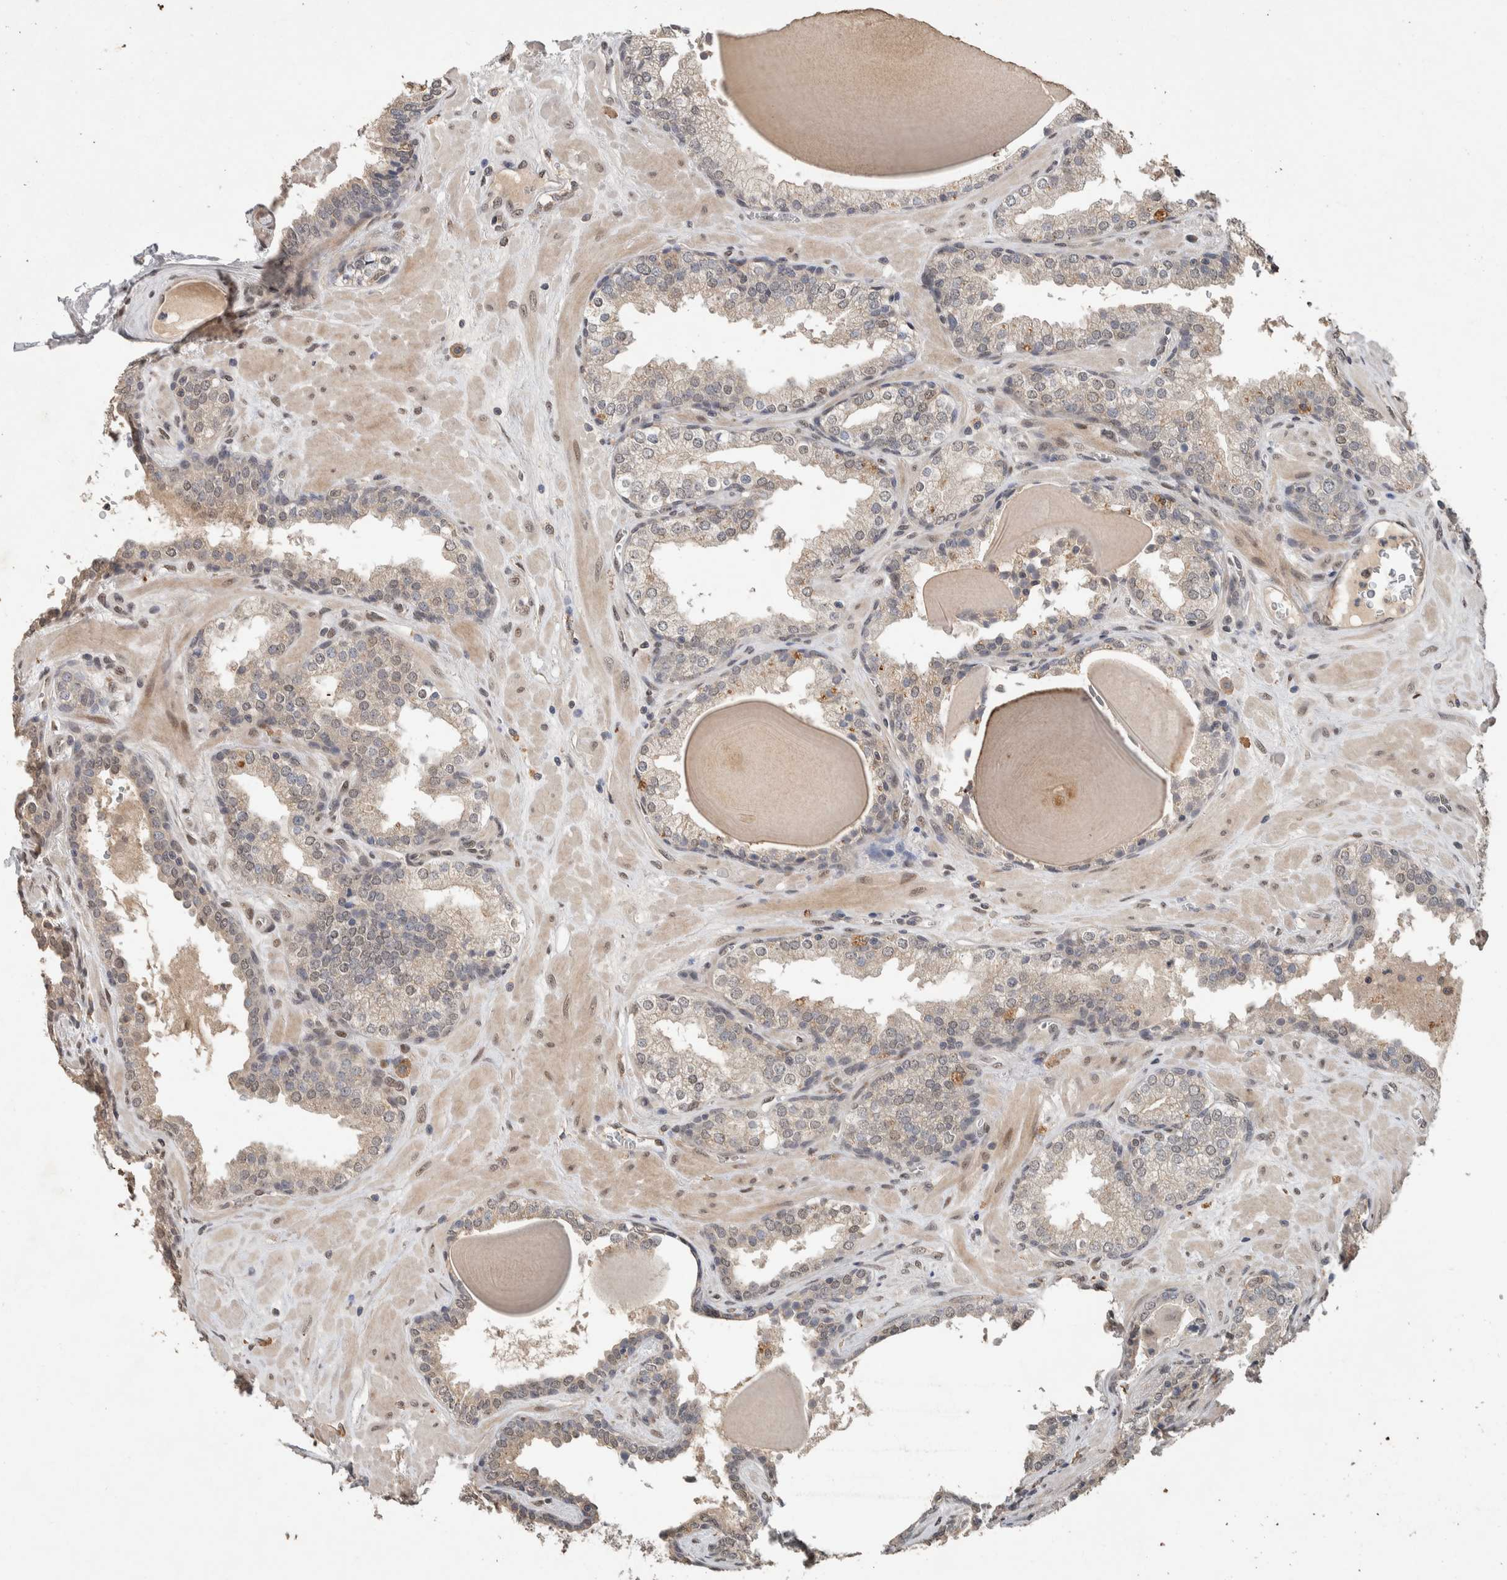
{"staining": {"intensity": "weak", "quantity": "<25%", "location": "cytoplasmic/membranous"}, "tissue": "prostate", "cell_type": "Glandular cells", "image_type": "normal", "snomed": [{"axis": "morphology", "description": "Normal tissue, NOS"}, {"axis": "topography", "description": "Prostate"}], "caption": "Immunohistochemistry (IHC) of benign prostate shows no expression in glandular cells.", "gene": "CYSRT1", "patient": {"sex": "male", "age": 51}}